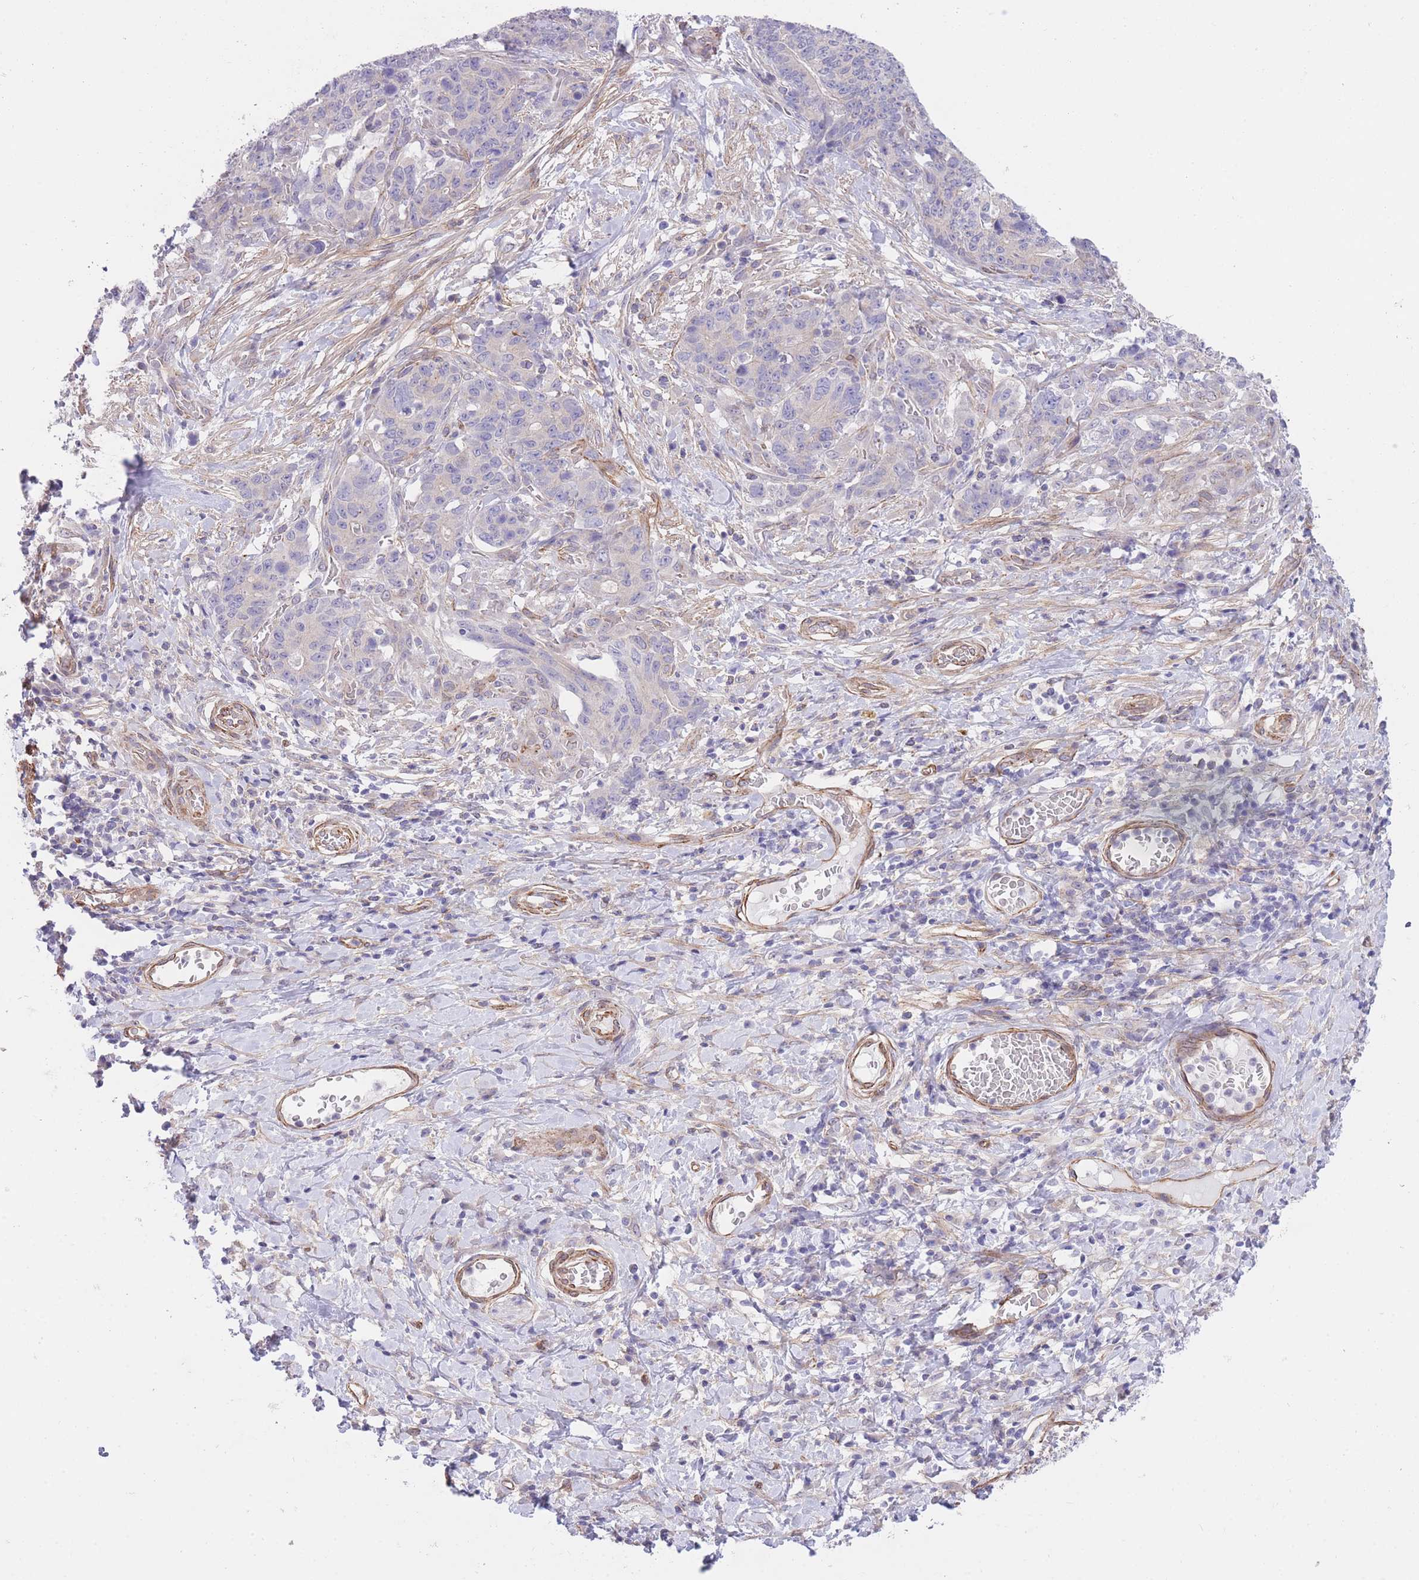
{"staining": {"intensity": "negative", "quantity": "none", "location": "none"}, "tissue": "stomach cancer", "cell_type": "Tumor cells", "image_type": "cancer", "snomed": [{"axis": "morphology", "description": "Normal tissue, NOS"}, {"axis": "morphology", "description": "Adenocarcinoma, NOS"}, {"axis": "topography", "description": "Stomach"}], "caption": "Human stomach cancer stained for a protein using immunohistochemistry exhibits no staining in tumor cells.", "gene": "QTRT1", "patient": {"sex": "female", "age": 64}}